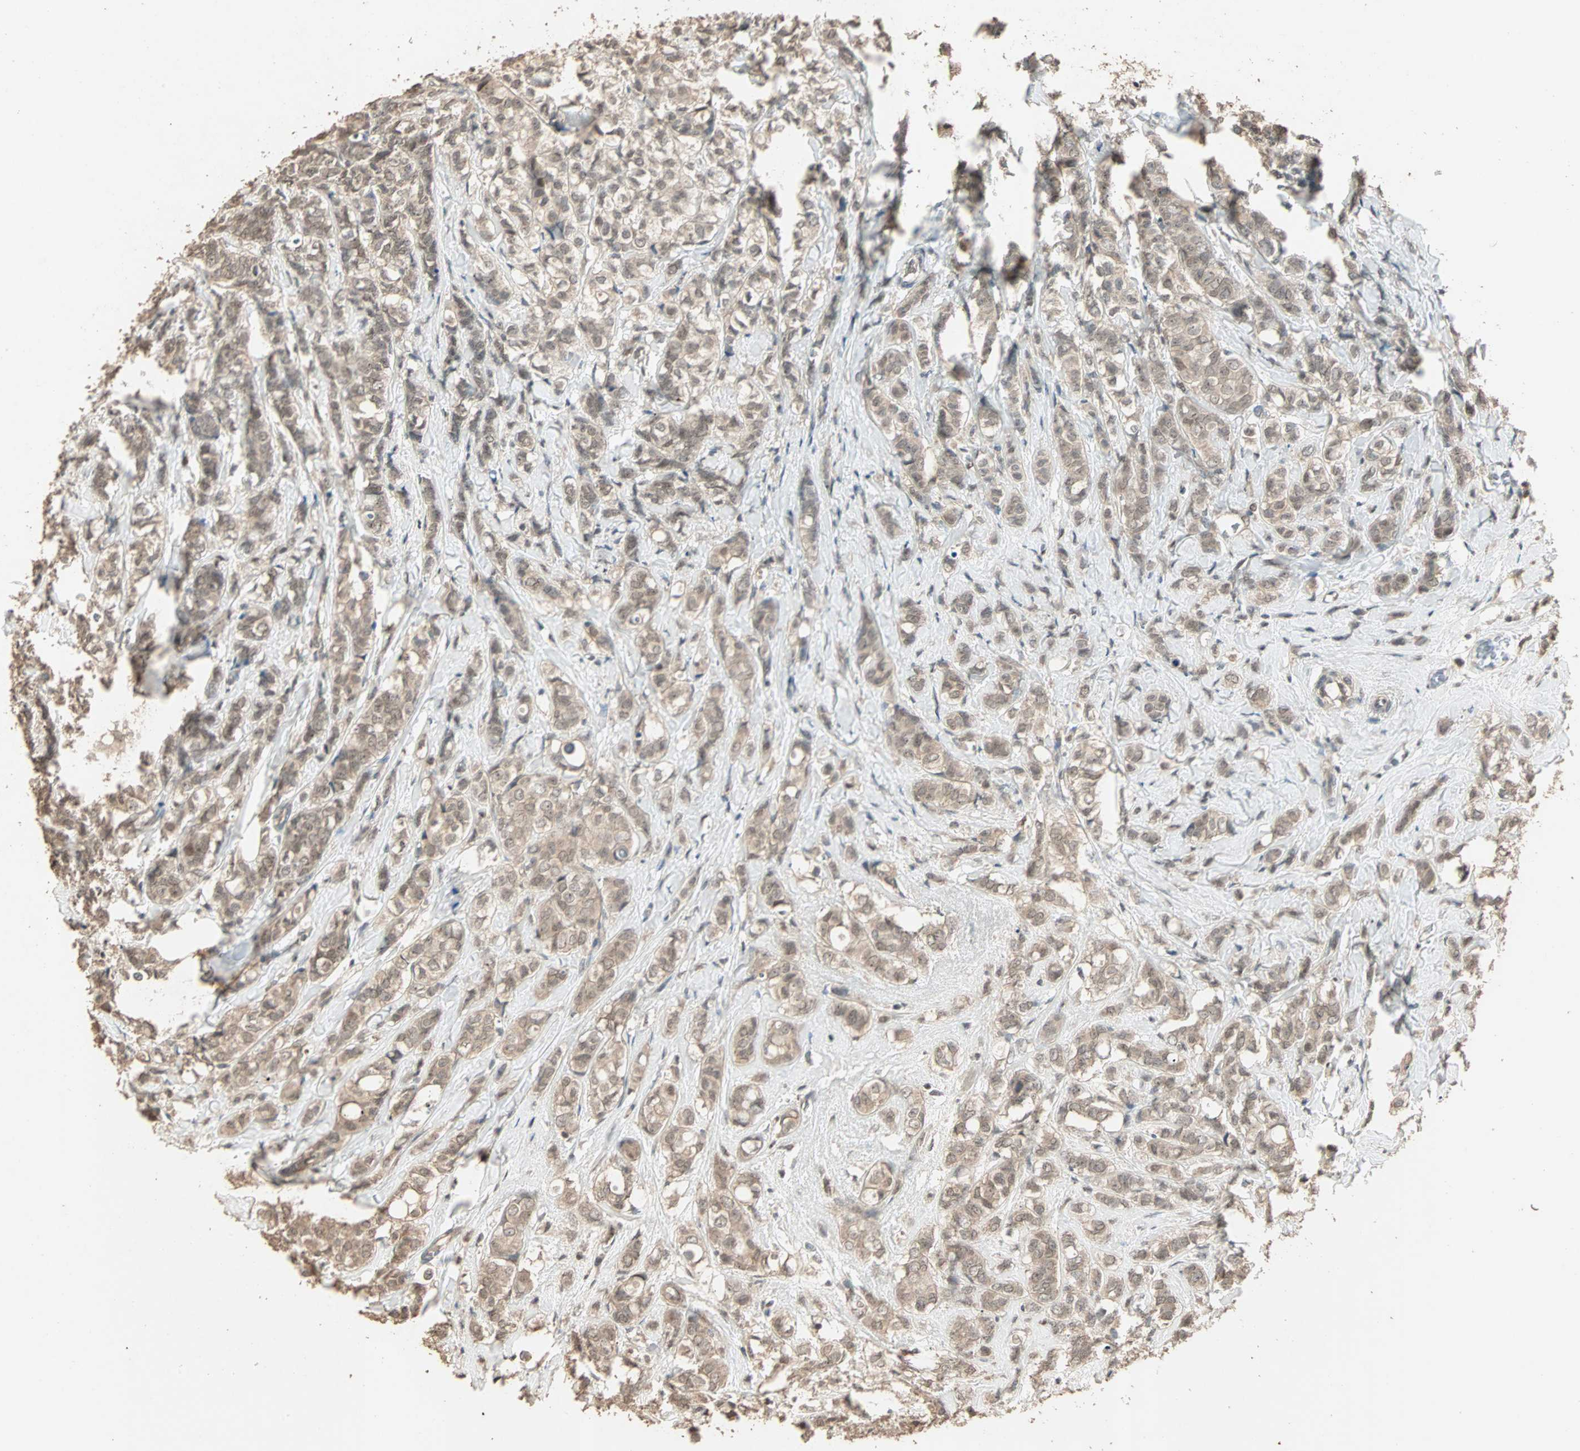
{"staining": {"intensity": "moderate", "quantity": ">75%", "location": "cytoplasmic/membranous,nuclear"}, "tissue": "breast cancer", "cell_type": "Tumor cells", "image_type": "cancer", "snomed": [{"axis": "morphology", "description": "Lobular carcinoma"}, {"axis": "topography", "description": "Breast"}], "caption": "Brown immunohistochemical staining in human breast cancer displays moderate cytoplasmic/membranous and nuclear positivity in about >75% of tumor cells.", "gene": "ZBTB33", "patient": {"sex": "female", "age": 60}}